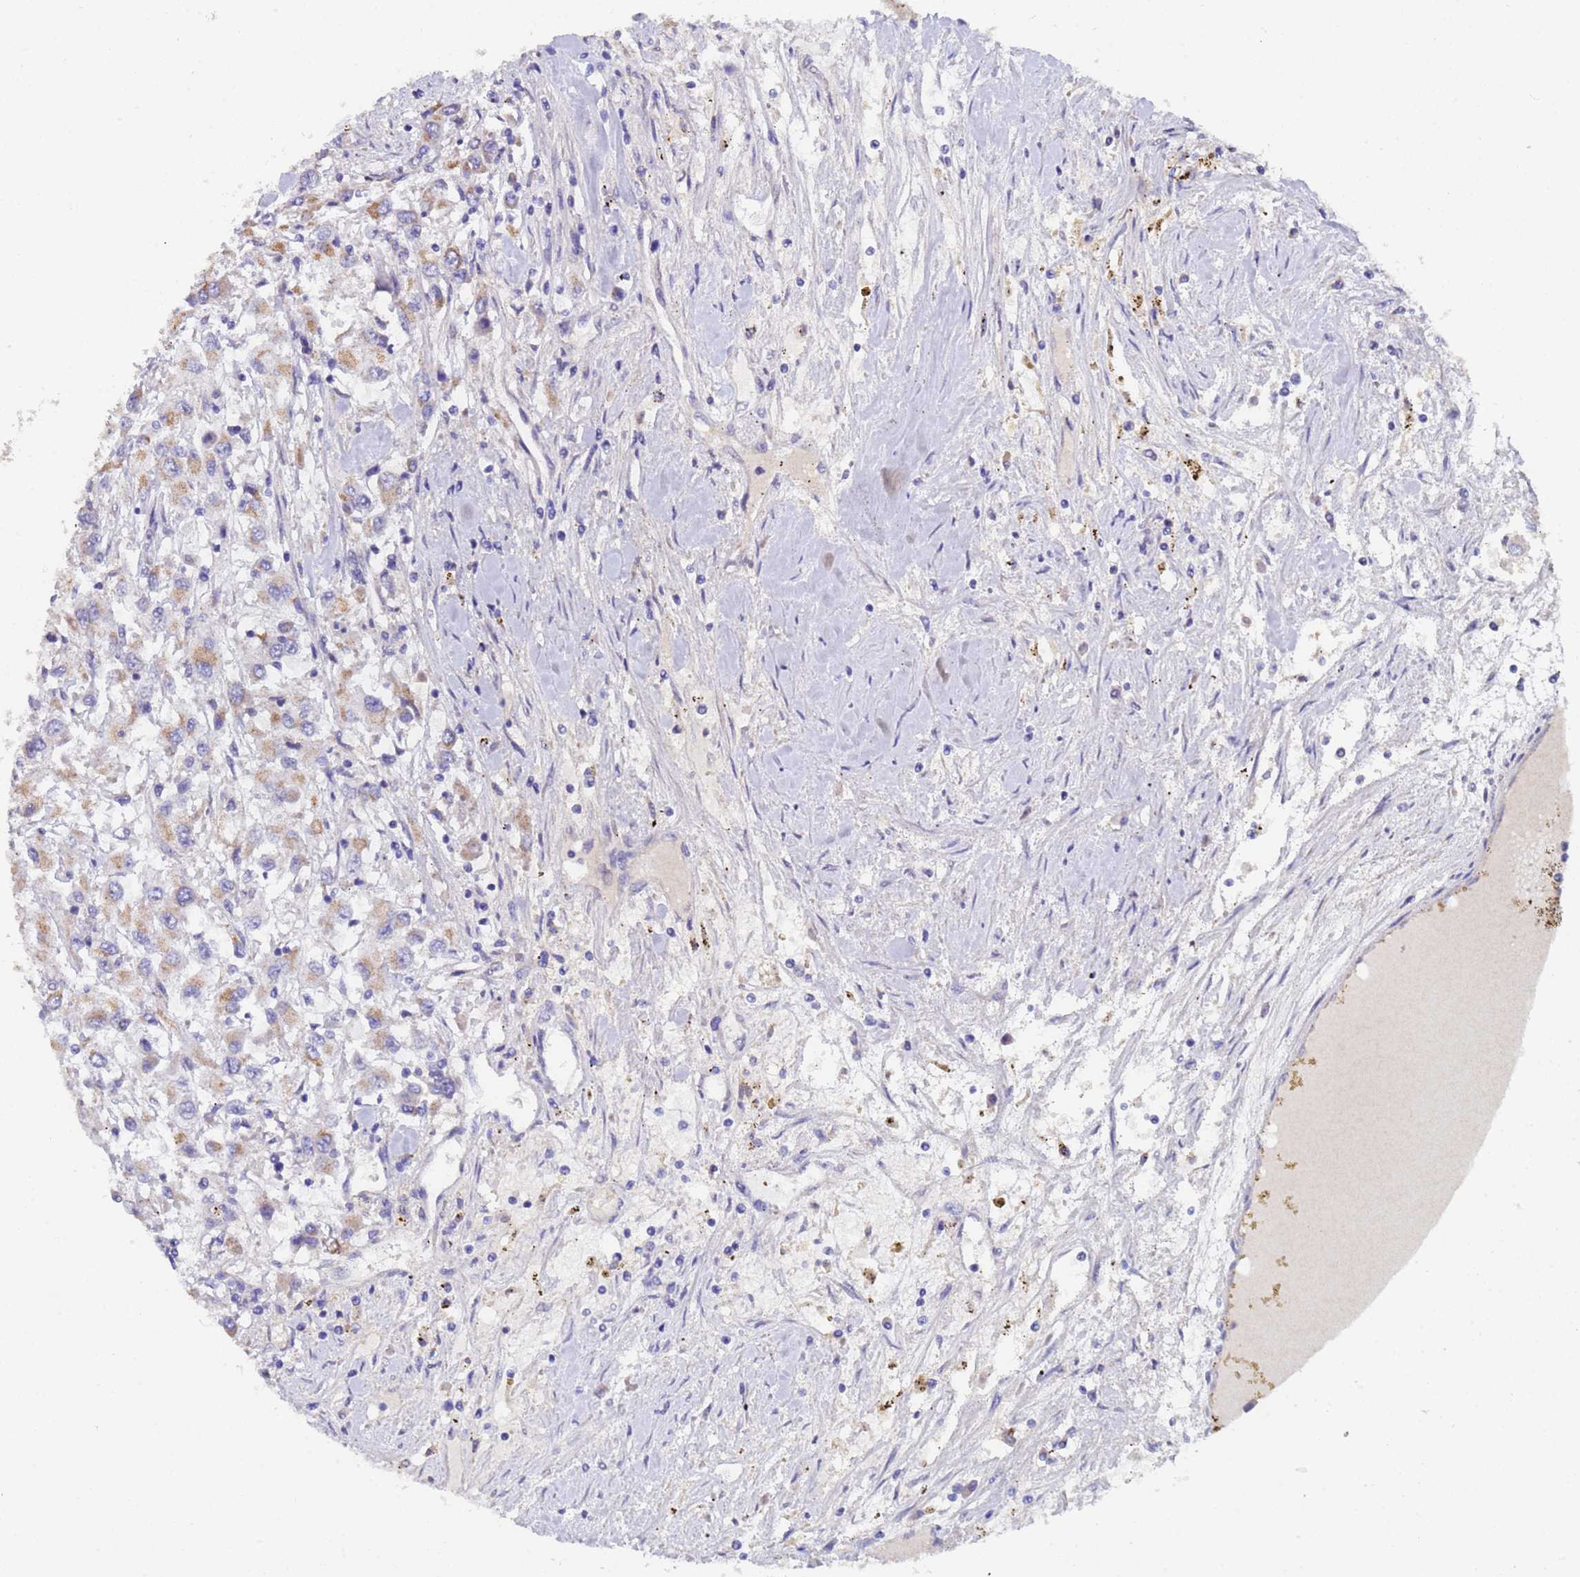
{"staining": {"intensity": "negative", "quantity": "none", "location": "none"}, "tissue": "renal cancer", "cell_type": "Tumor cells", "image_type": "cancer", "snomed": [{"axis": "morphology", "description": "Adenocarcinoma, NOS"}, {"axis": "topography", "description": "Kidney"}], "caption": "Immunohistochemistry micrograph of adenocarcinoma (renal) stained for a protein (brown), which exhibits no positivity in tumor cells.", "gene": "IHO1", "patient": {"sex": "female", "age": 67}}